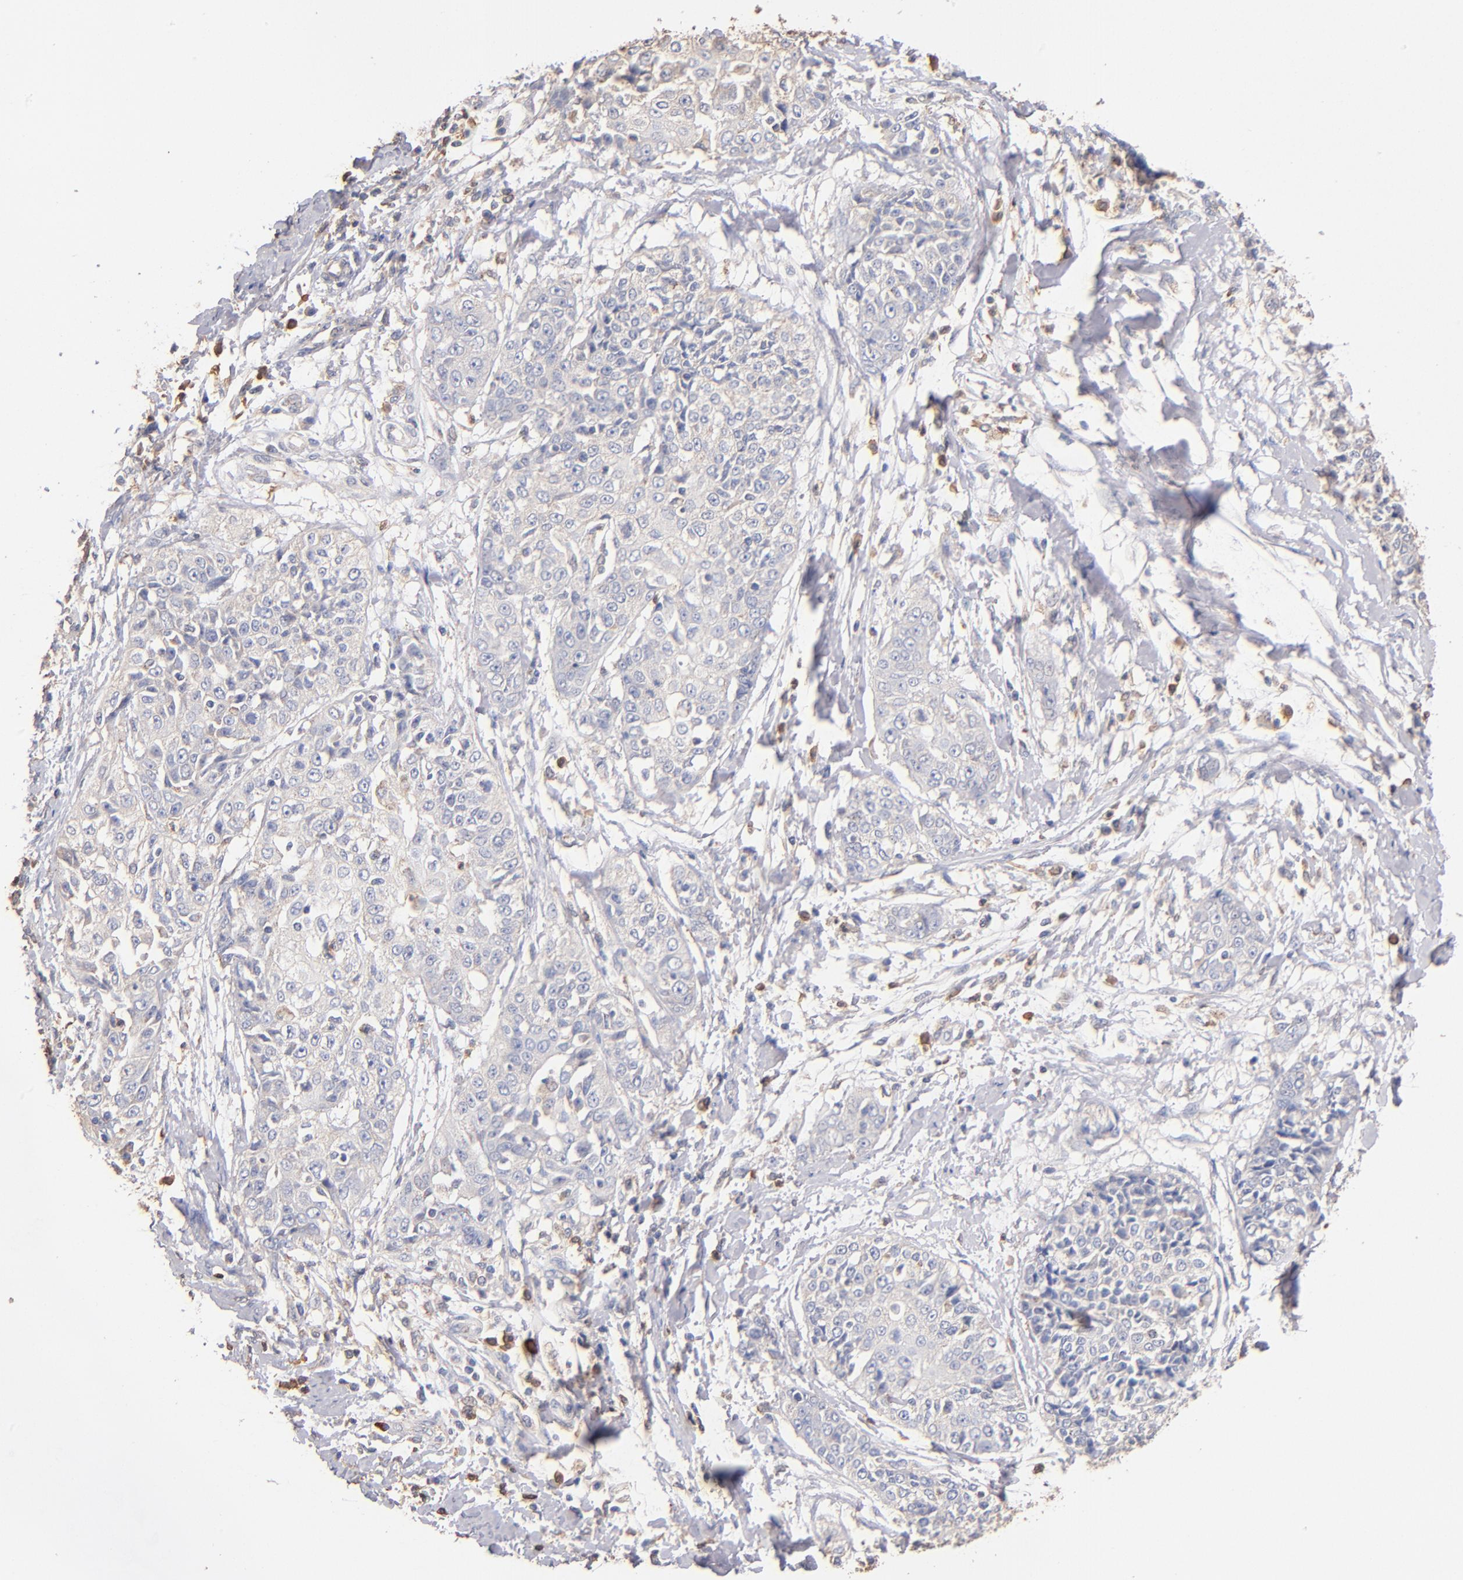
{"staining": {"intensity": "negative", "quantity": "none", "location": "none"}, "tissue": "cervical cancer", "cell_type": "Tumor cells", "image_type": "cancer", "snomed": [{"axis": "morphology", "description": "Squamous cell carcinoma, NOS"}, {"axis": "topography", "description": "Cervix"}], "caption": "Immunohistochemistry (IHC) of human cervical cancer (squamous cell carcinoma) reveals no staining in tumor cells.", "gene": "RO60", "patient": {"sex": "female", "age": 64}}